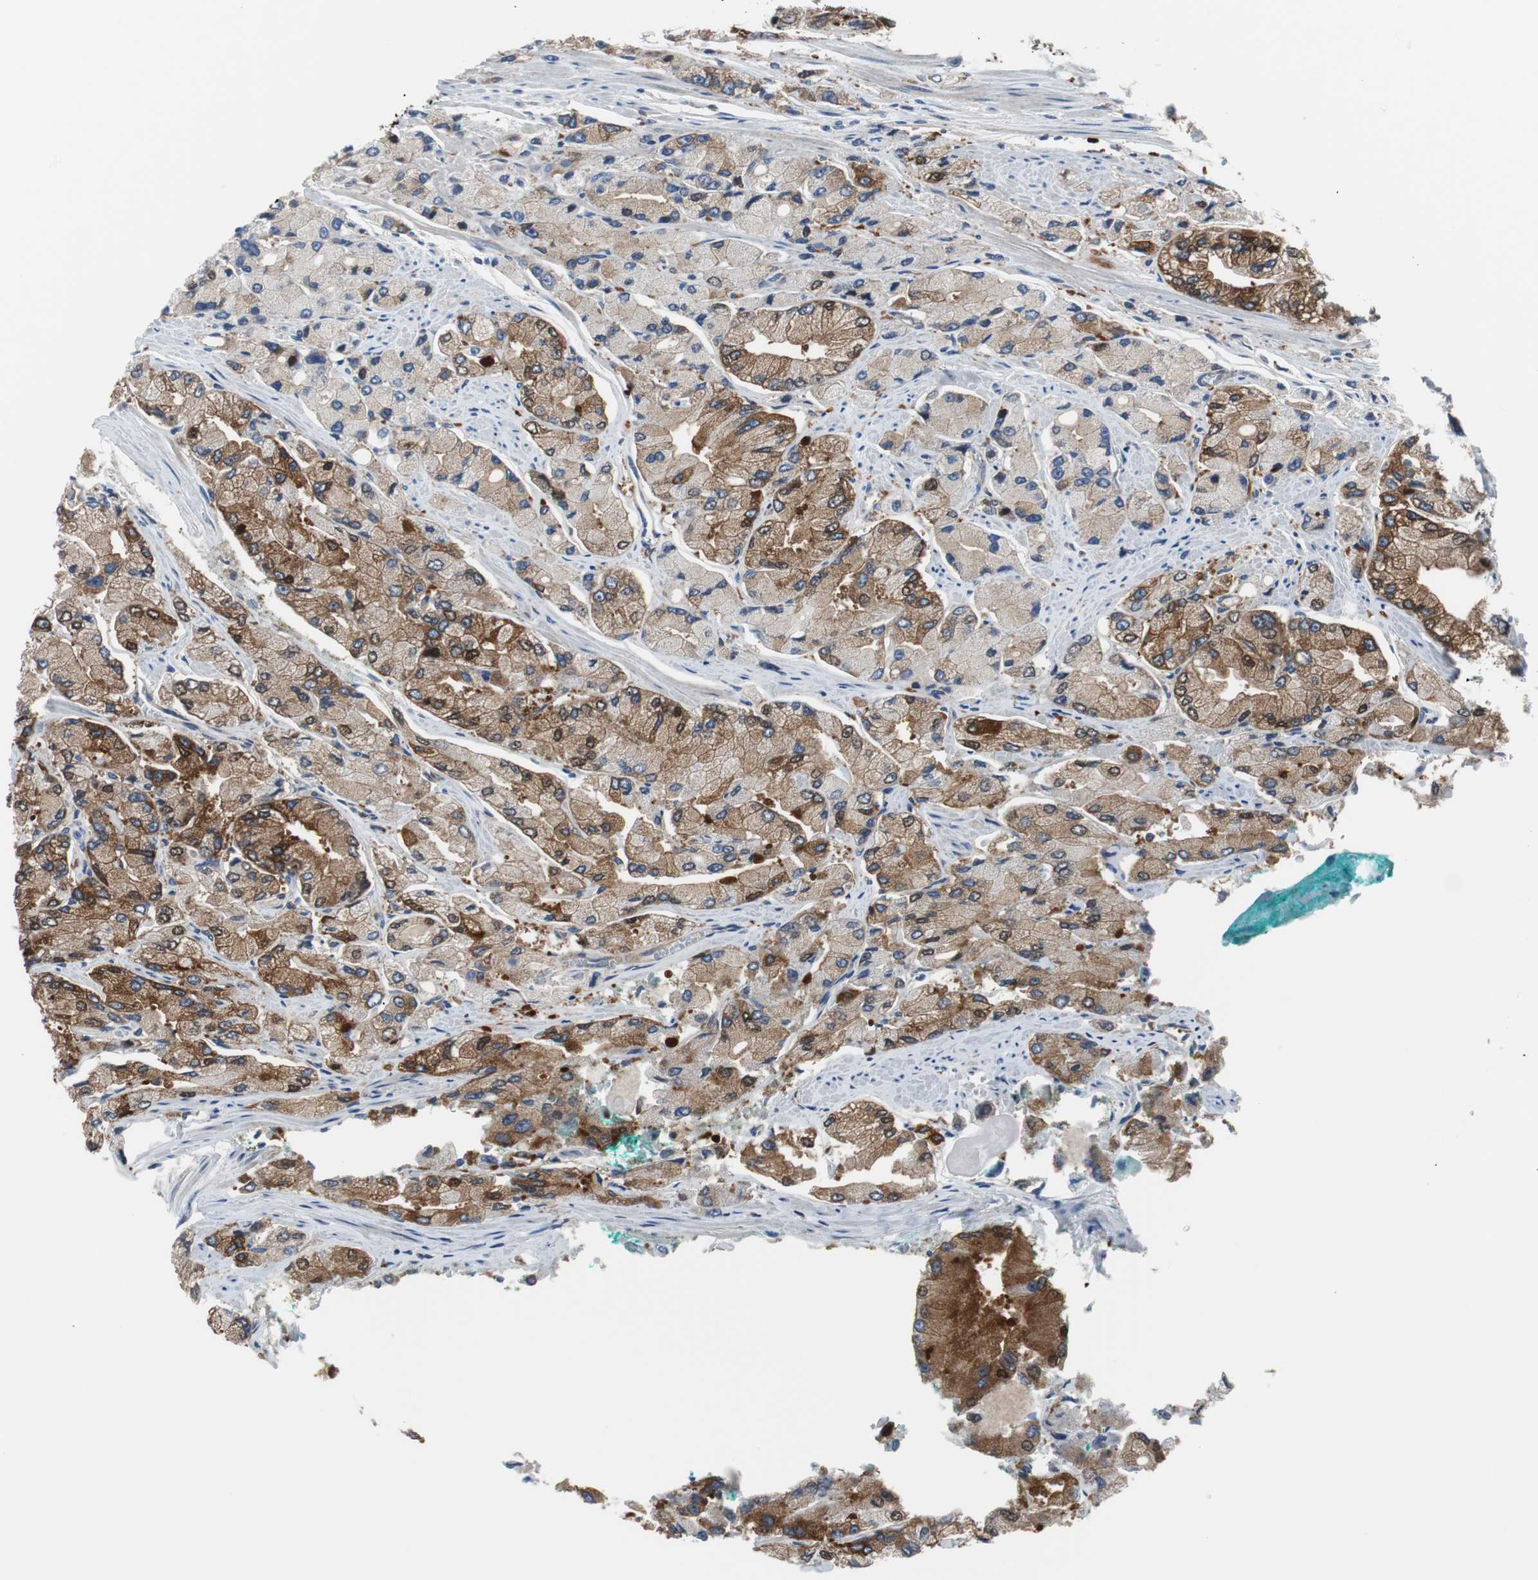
{"staining": {"intensity": "strong", "quantity": ">75%", "location": "cytoplasmic/membranous"}, "tissue": "prostate cancer", "cell_type": "Tumor cells", "image_type": "cancer", "snomed": [{"axis": "morphology", "description": "Adenocarcinoma, High grade"}, {"axis": "topography", "description": "Prostate"}], "caption": "Immunohistochemical staining of human prostate high-grade adenocarcinoma shows high levels of strong cytoplasmic/membranous positivity in about >75% of tumor cells.", "gene": "BRAF", "patient": {"sex": "male", "age": 58}}